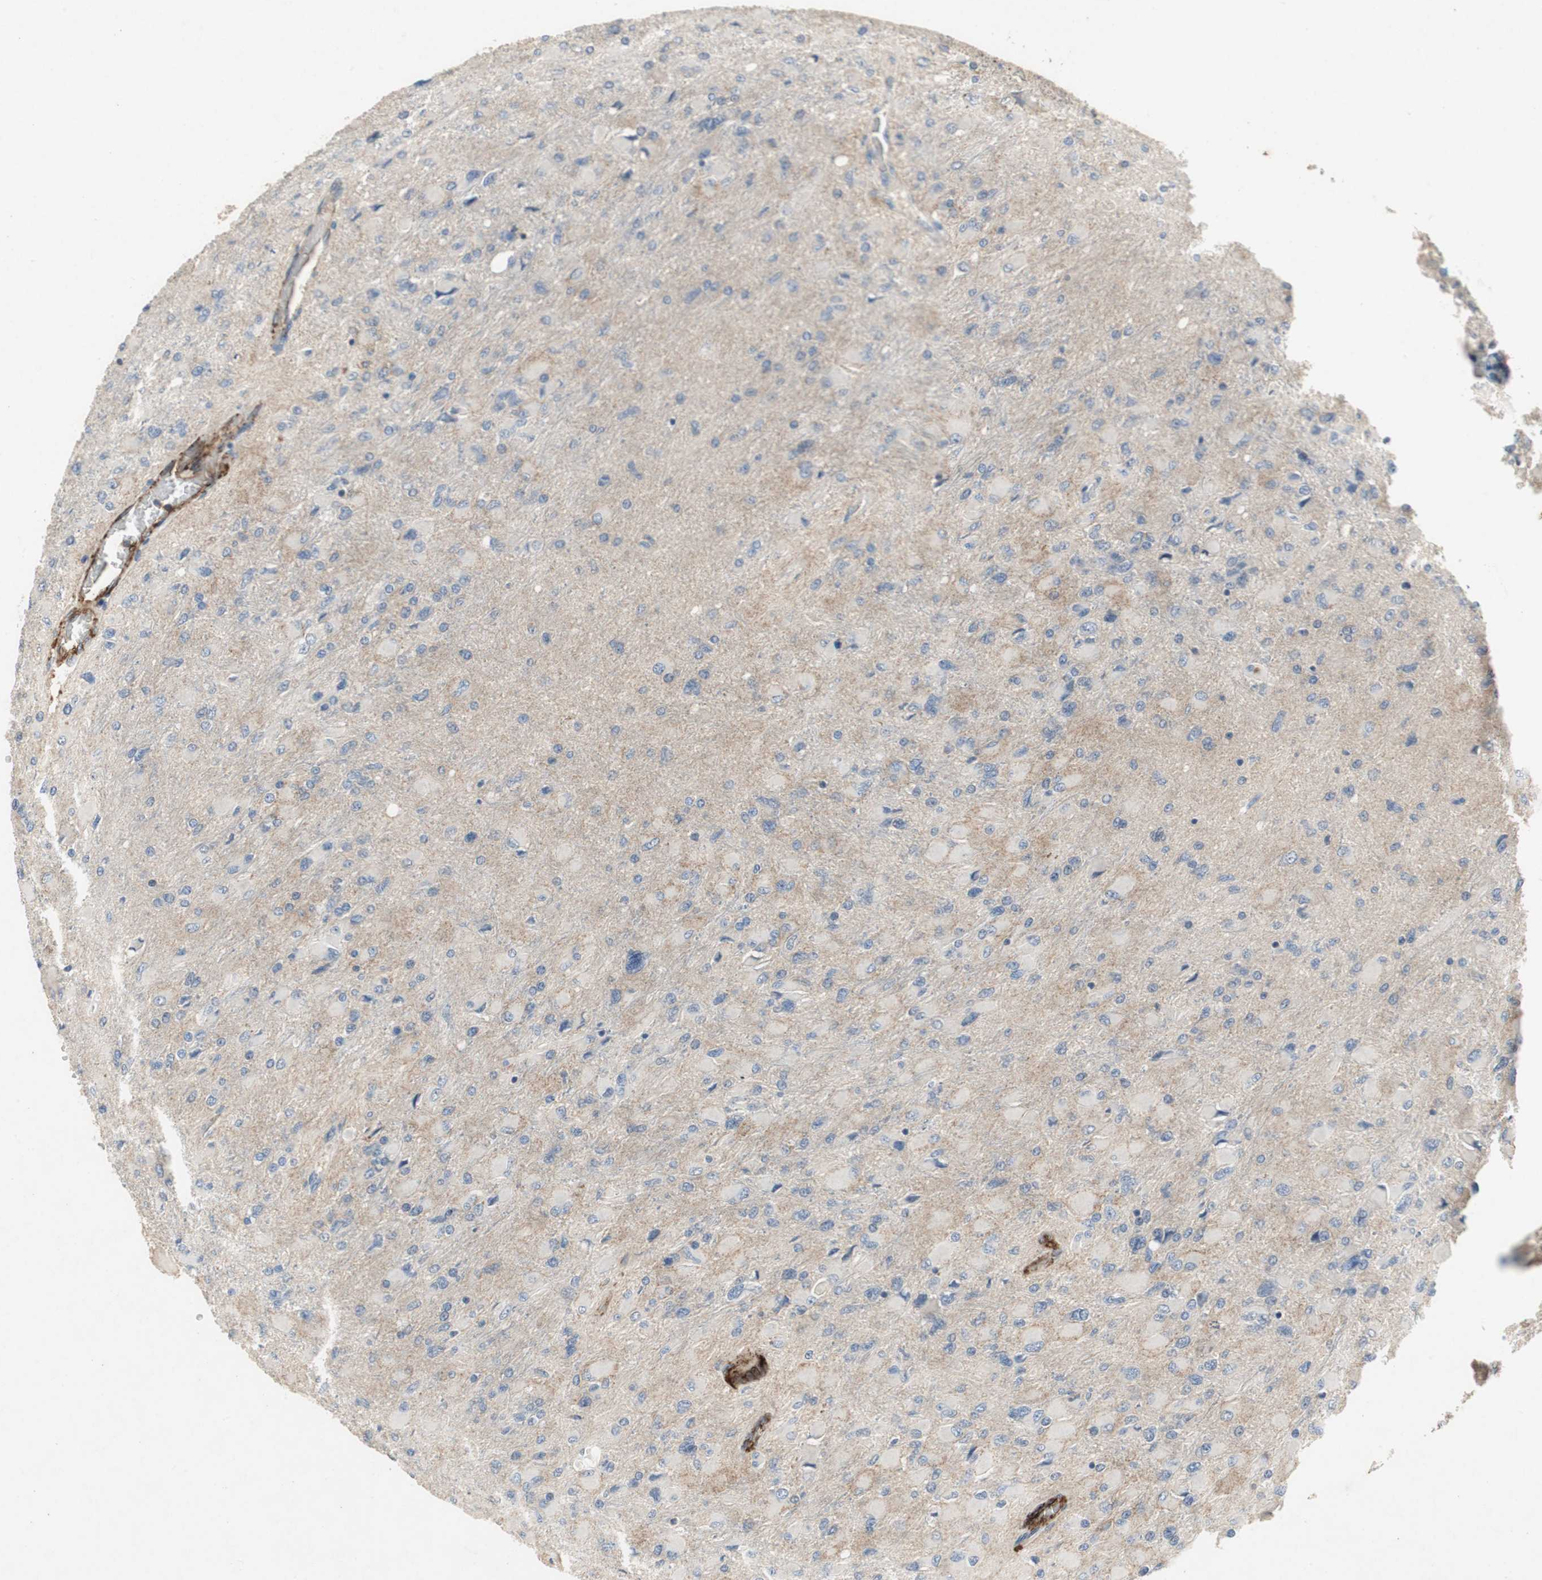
{"staining": {"intensity": "negative", "quantity": "none", "location": "none"}, "tissue": "glioma", "cell_type": "Tumor cells", "image_type": "cancer", "snomed": [{"axis": "morphology", "description": "Glioma, malignant, High grade"}, {"axis": "topography", "description": "Cerebral cortex"}], "caption": "This histopathology image is of glioma stained with immunohistochemistry (IHC) to label a protein in brown with the nuclei are counter-stained blue. There is no staining in tumor cells.", "gene": "ALPL", "patient": {"sex": "female", "age": 36}}